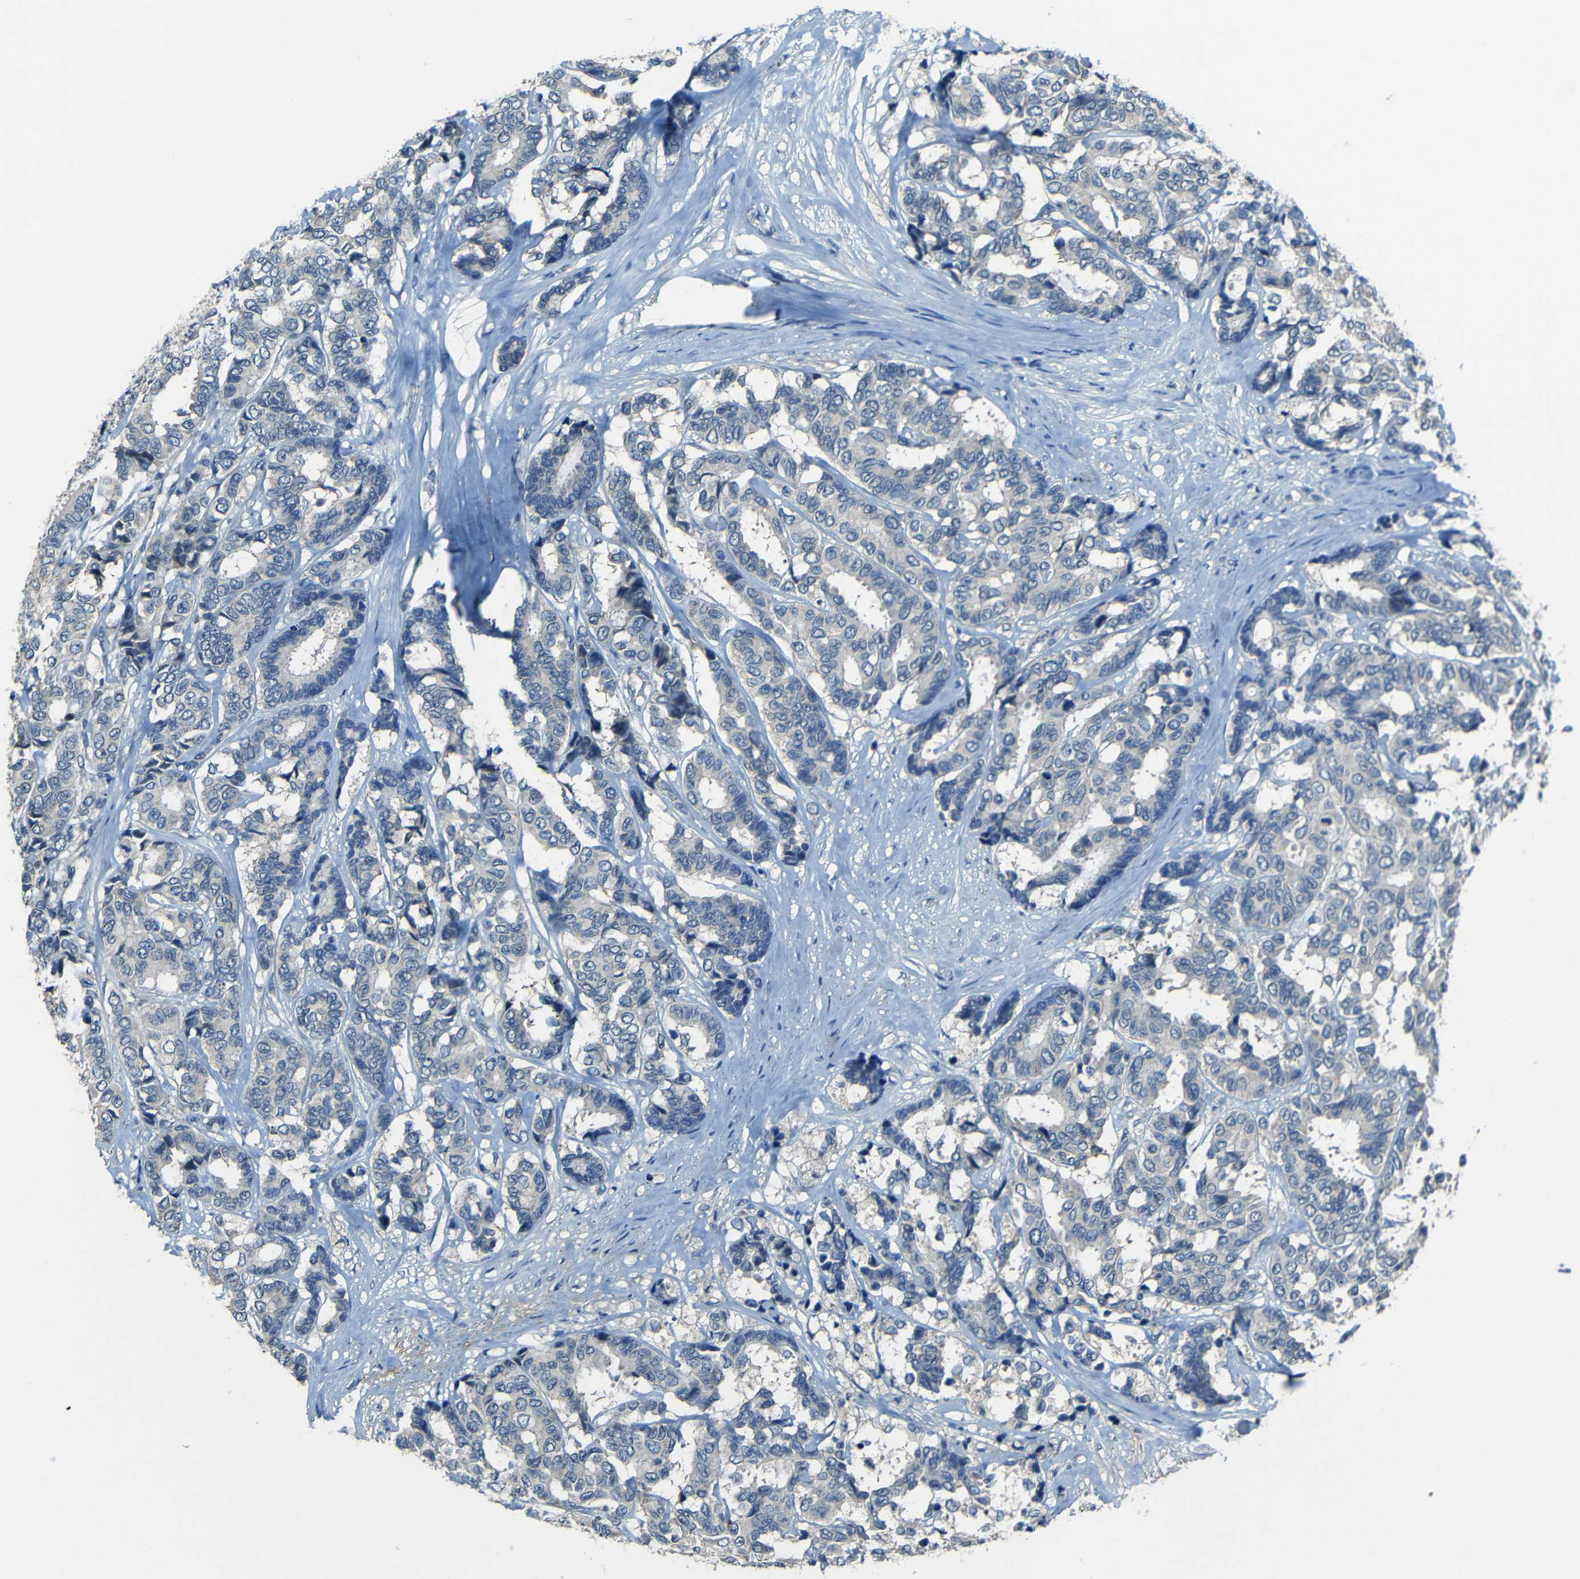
{"staining": {"intensity": "negative", "quantity": "none", "location": "none"}, "tissue": "breast cancer", "cell_type": "Tumor cells", "image_type": "cancer", "snomed": [{"axis": "morphology", "description": "Duct carcinoma"}, {"axis": "topography", "description": "Breast"}], "caption": "Immunohistochemistry histopathology image of neoplastic tissue: human breast cancer stained with DAB reveals no significant protein staining in tumor cells. (DAB (3,3'-diaminobenzidine) immunohistochemistry, high magnification).", "gene": "SLA", "patient": {"sex": "female", "age": 87}}